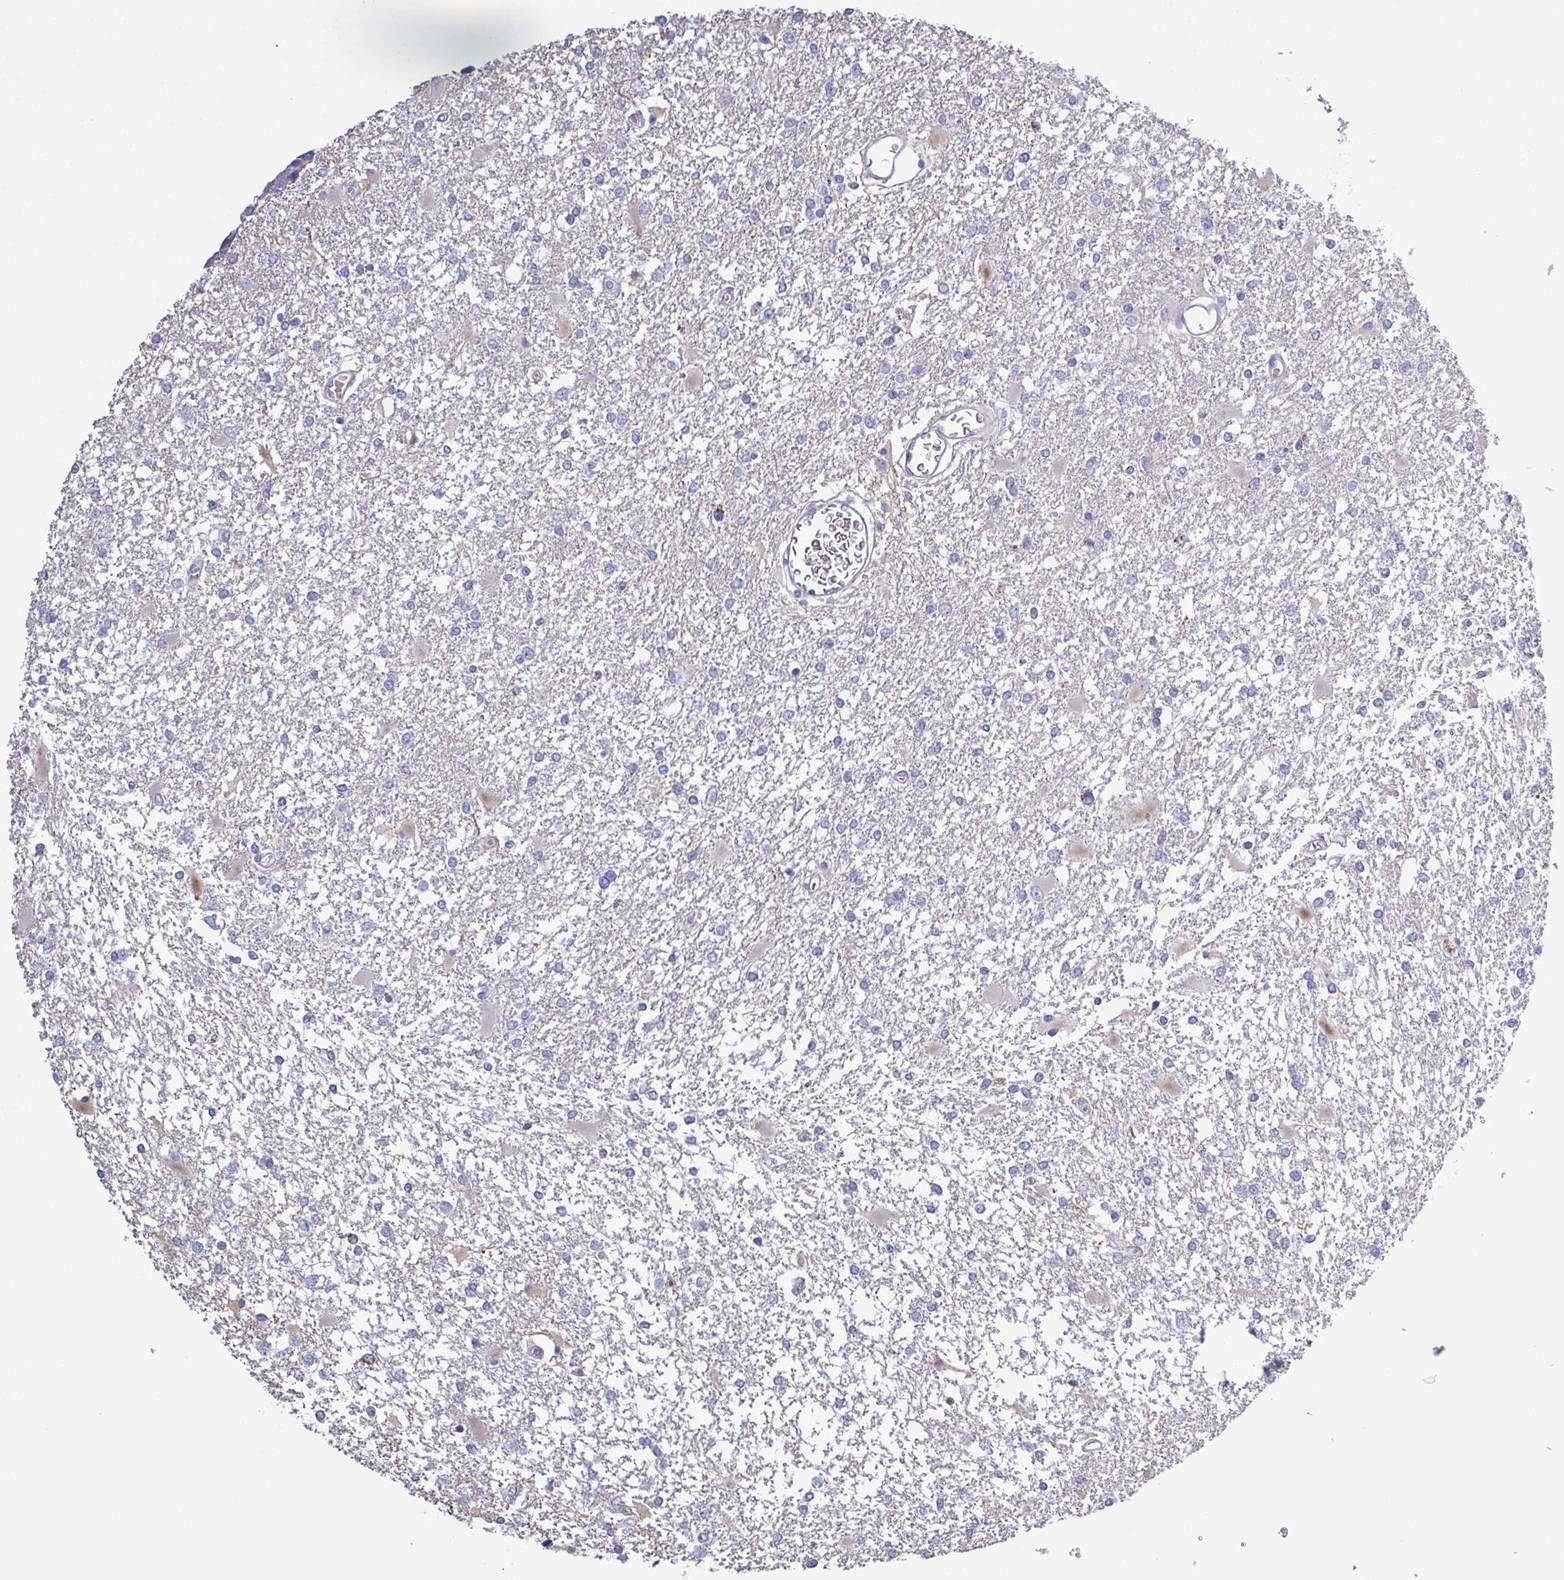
{"staining": {"intensity": "negative", "quantity": "none", "location": "none"}, "tissue": "glioma", "cell_type": "Tumor cells", "image_type": "cancer", "snomed": [{"axis": "morphology", "description": "Glioma, malignant, High grade"}, {"axis": "topography", "description": "Cerebral cortex"}], "caption": "Image shows no protein expression in tumor cells of malignant glioma (high-grade) tissue.", "gene": "GLDC", "patient": {"sex": "male", "age": 79}}